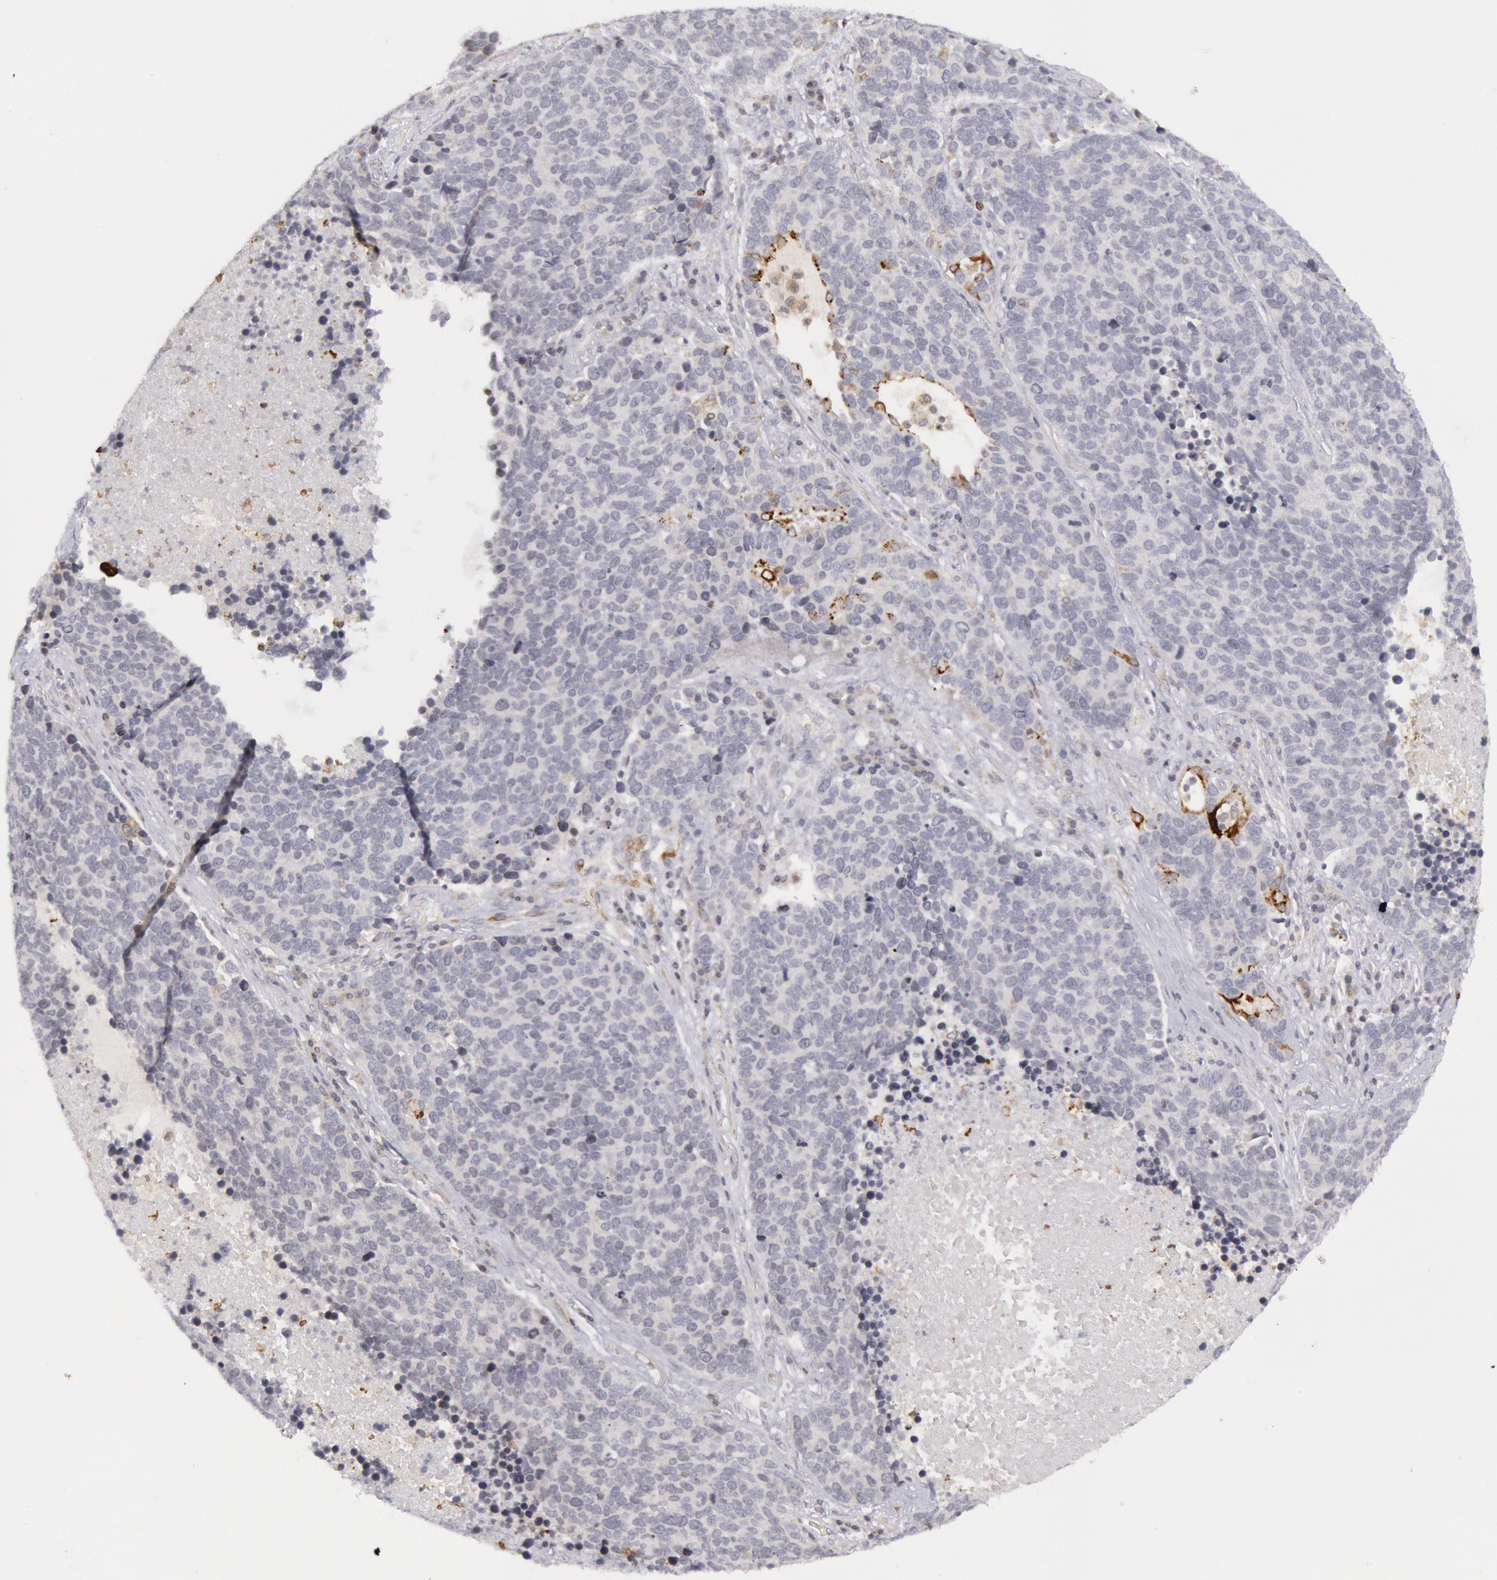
{"staining": {"intensity": "negative", "quantity": "none", "location": "none"}, "tissue": "lung cancer", "cell_type": "Tumor cells", "image_type": "cancer", "snomed": [{"axis": "morphology", "description": "Neoplasm, malignant, NOS"}, {"axis": "topography", "description": "Lung"}], "caption": "Human neoplasm (malignant) (lung) stained for a protein using immunohistochemistry (IHC) demonstrates no staining in tumor cells.", "gene": "PTGS2", "patient": {"sex": "female", "age": 75}}